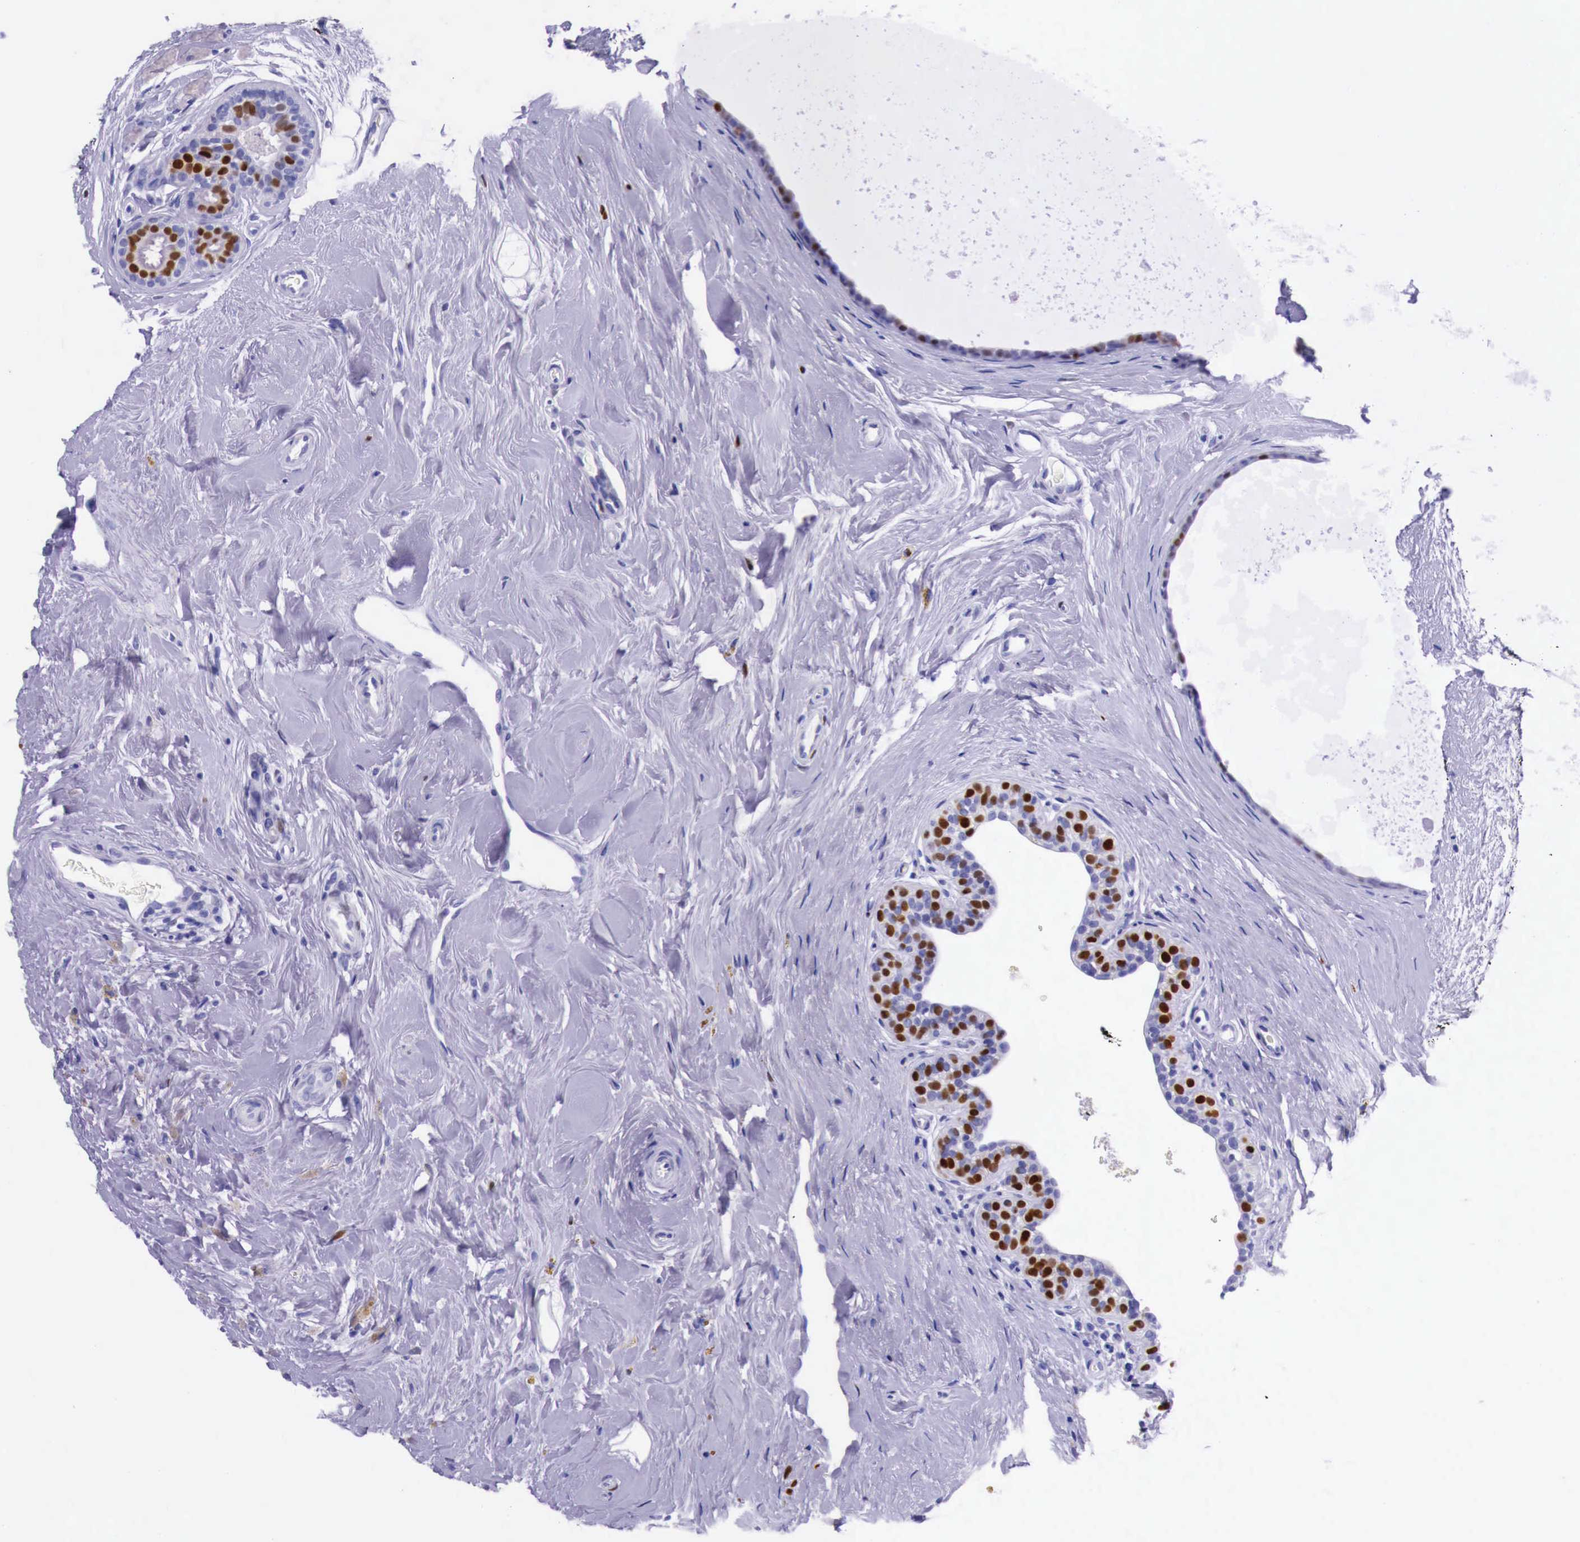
{"staining": {"intensity": "weak", "quantity": "<25%", "location": "nuclear"}, "tissue": "breast cancer", "cell_type": "Tumor cells", "image_type": "cancer", "snomed": [{"axis": "morphology", "description": "Duct carcinoma"}, {"axis": "topography", "description": "Breast"}], "caption": "High power microscopy photomicrograph of an IHC photomicrograph of breast intraductal carcinoma, revealing no significant expression in tumor cells.", "gene": "ESR1", "patient": {"sex": "female", "age": 72}}